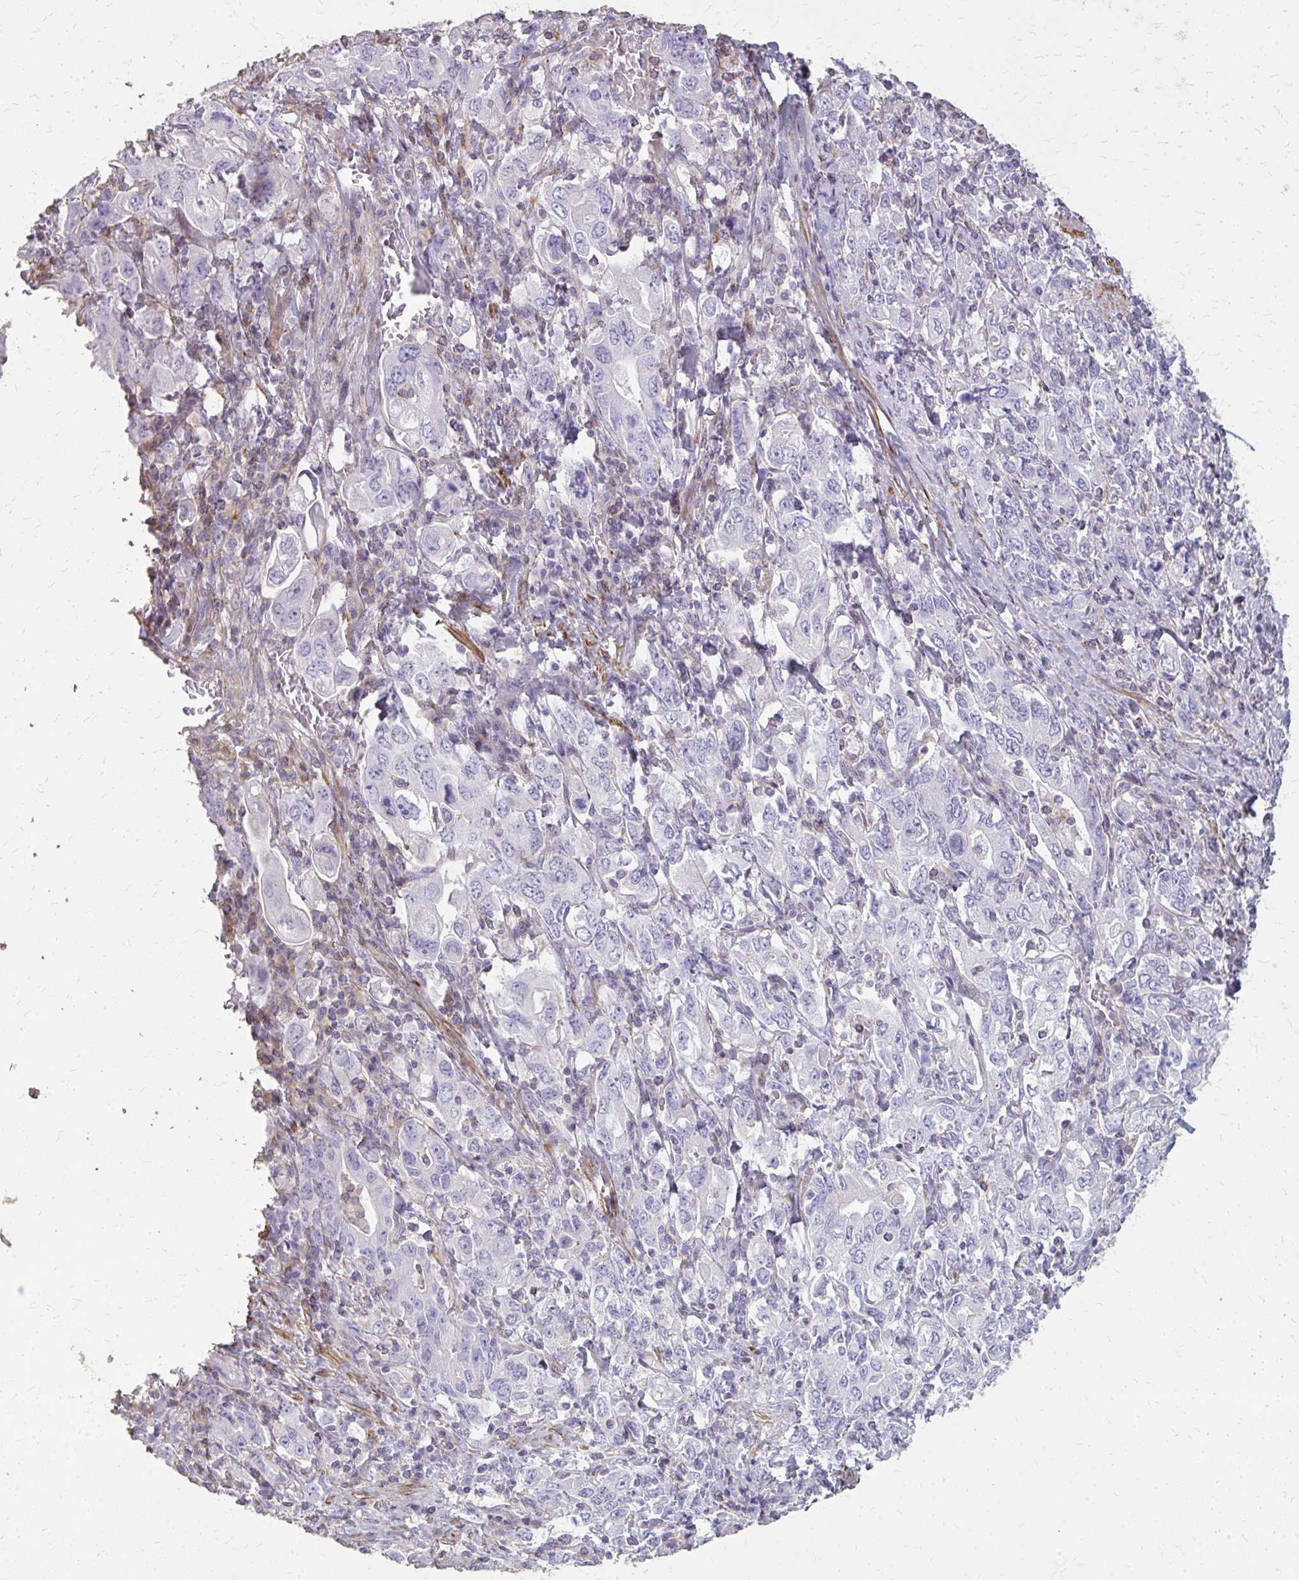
{"staining": {"intensity": "negative", "quantity": "none", "location": "none"}, "tissue": "stomach cancer", "cell_type": "Tumor cells", "image_type": "cancer", "snomed": [{"axis": "morphology", "description": "Adenocarcinoma, NOS"}, {"axis": "topography", "description": "Stomach, upper"}, {"axis": "topography", "description": "Stomach"}], "caption": "Immunohistochemical staining of adenocarcinoma (stomach) exhibits no significant positivity in tumor cells.", "gene": "TENM4", "patient": {"sex": "male", "age": 62}}